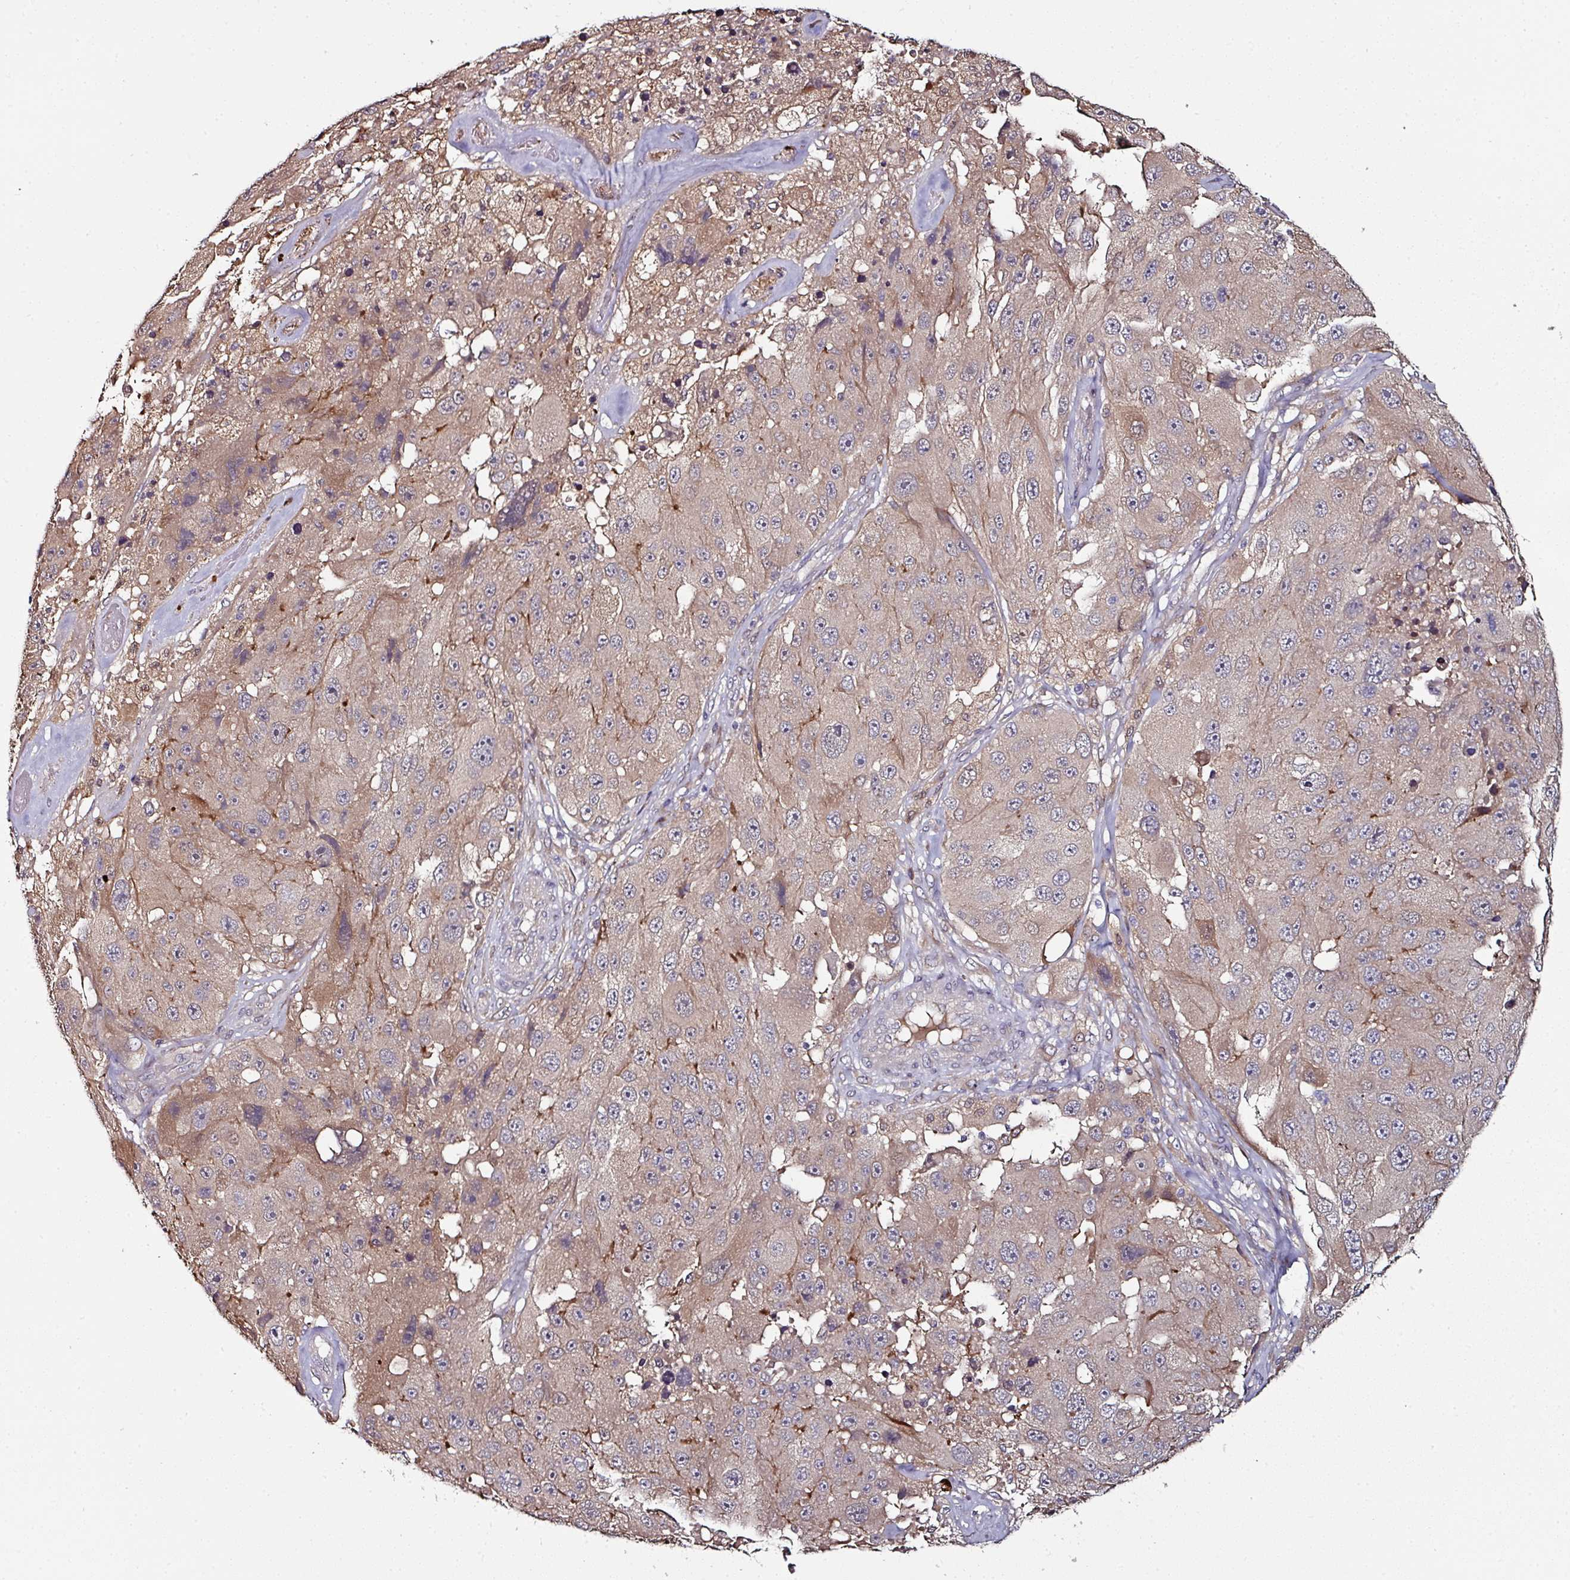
{"staining": {"intensity": "weak", "quantity": "25%-75%", "location": "cytoplasmic/membranous"}, "tissue": "melanoma", "cell_type": "Tumor cells", "image_type": "cancer", "snomed": [{"axis": "morphology", "description": "Malignant melanoma, Metastatic site"}, {"axis": "topography", "description": "Lymph node"}], "caption": "Melanoma stained with IHC displays weak cytoplasmic/membranous staining in about 25%-75% of tumor cells.", "gene": "CTDSP2", "patient": {"sex": "male", "age": 62}}